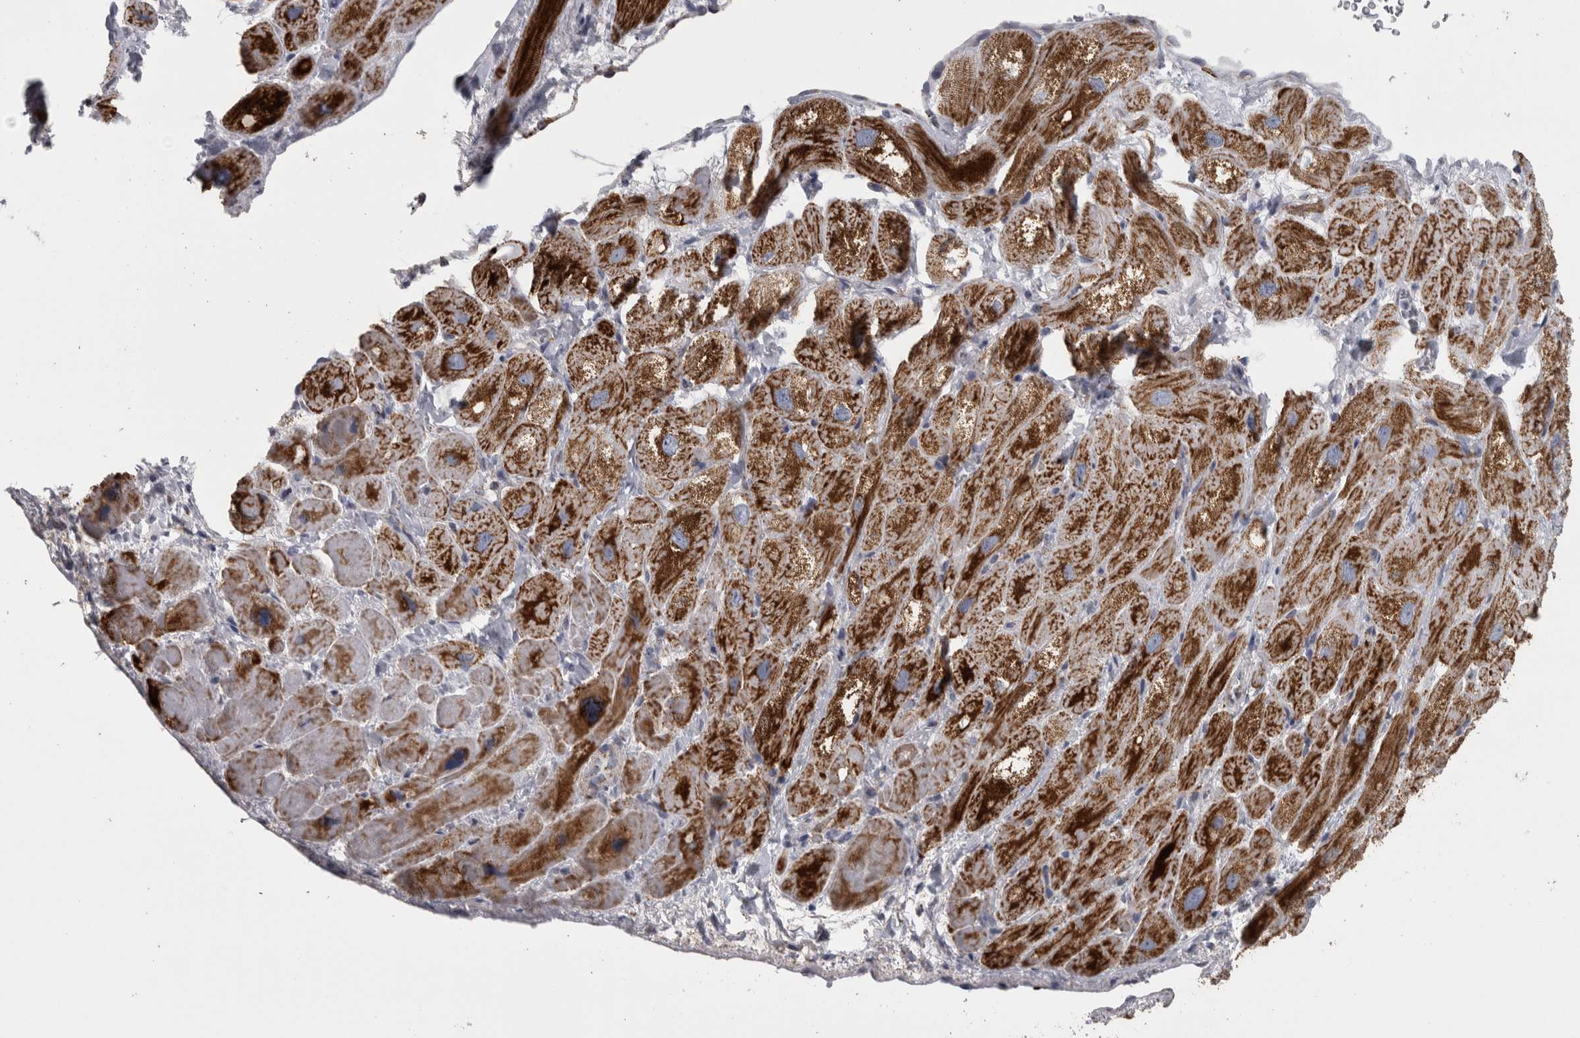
{"staining": {"intensity": "moderate", "quantity": "25%-75%", "location": "cytoplasmic/membranous"}, "tissue": "heart muscle", "cell_type": "Cardiomyocytes", "image_type": "normal", "snomed": [{"axis": "morphology", "description": "Normal tissue, NOS"}, {"axis": "topography", "description": "Heart"}], "caption": "A high-resolution micrograph shows immunohistochemistry staining of unremarkable heart muscle, which reveals moderate cytoplasmic/membranous staining in approximately 25%-75% of cardiomyocytes. The protein is shown in brown color, while the nuclei are stained blue.", "gene": "DBT", "patient": {"sex": "male", "age": 49}}